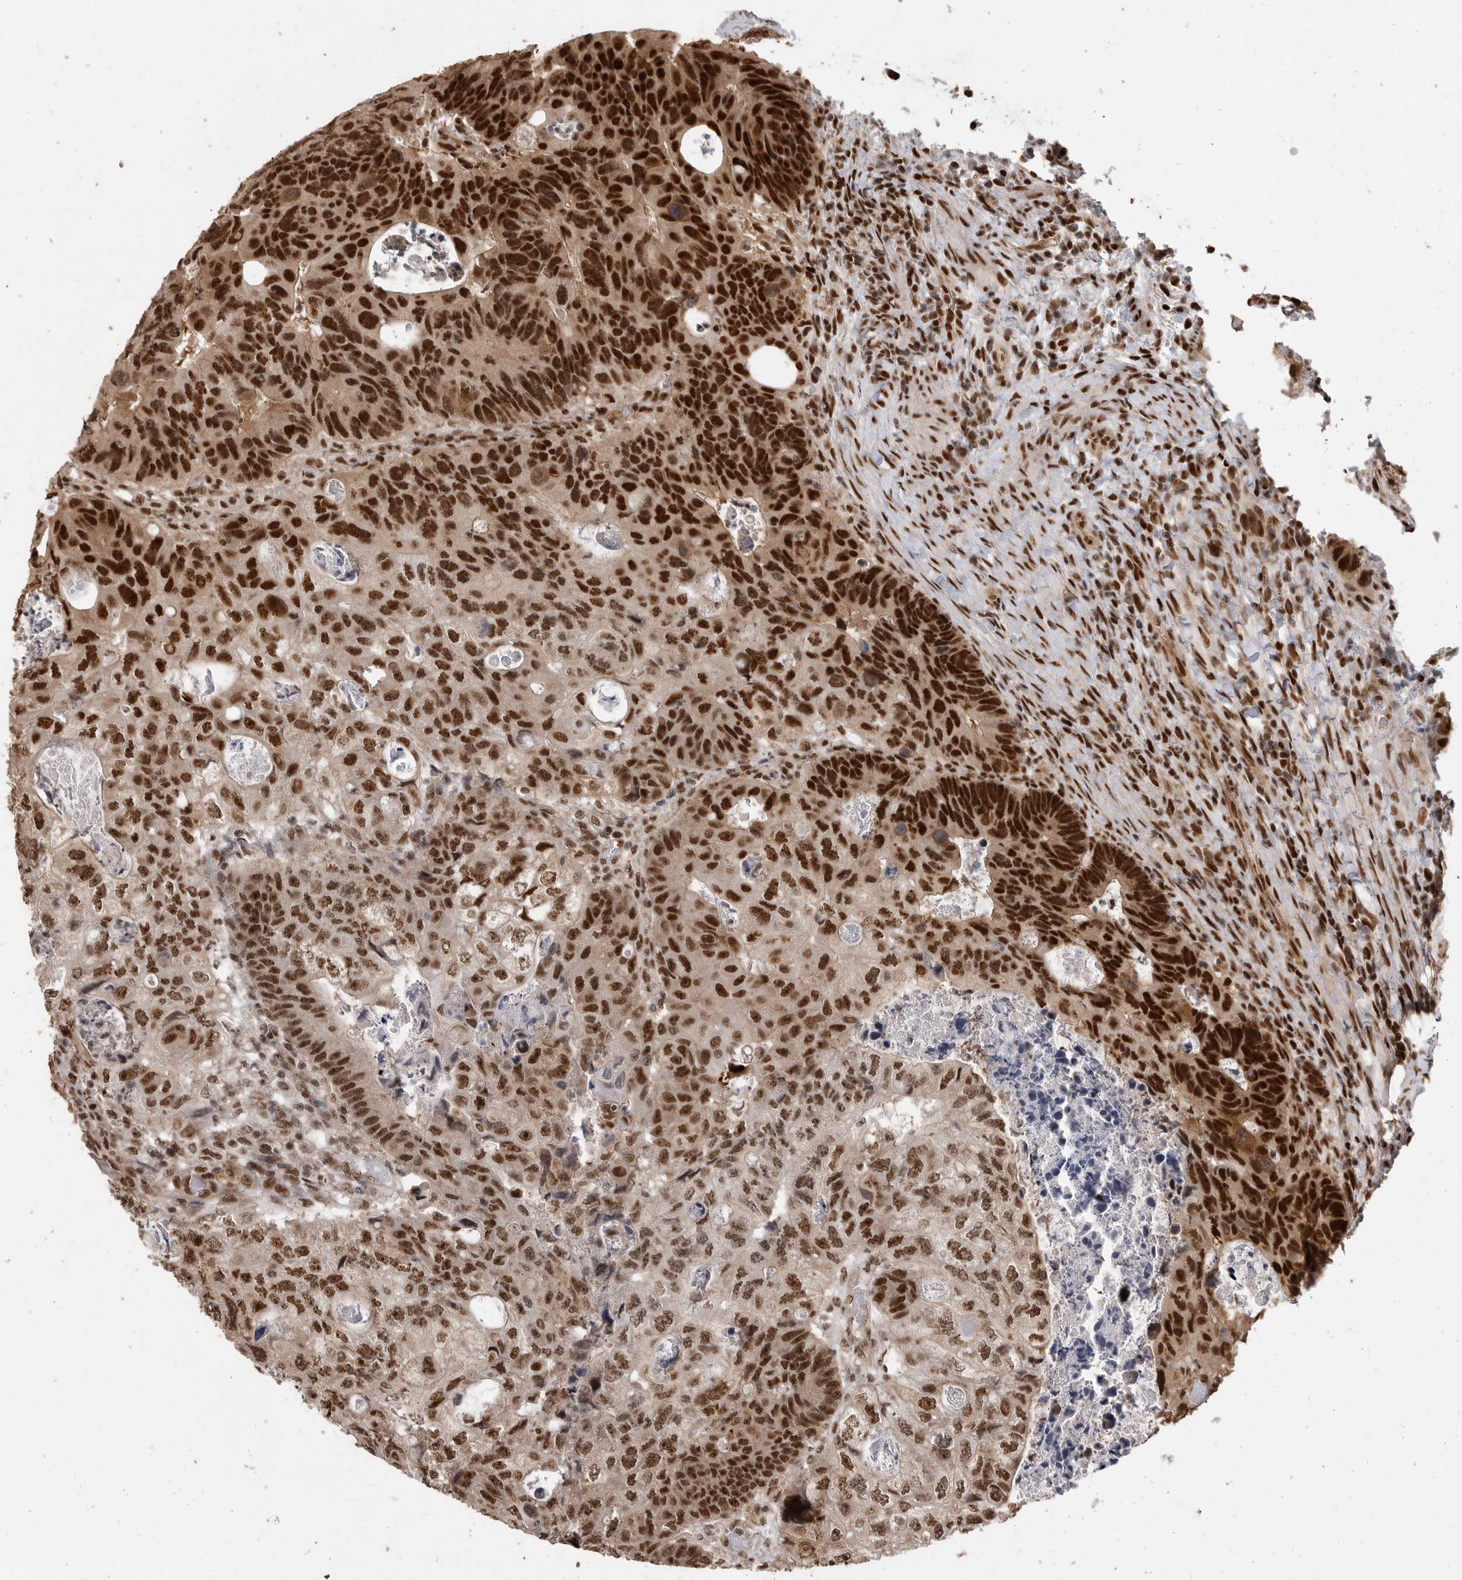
{"staining": {"intensity": "strong", "quantity": ">75%", "location": "nuclear"}, "tissue": "colorectal cancer", "cell_type": "Tumor cells", "image_type": "cancer", "snomed": [{"axis": "morphology", "description": "Adenocarcinoma, NOS"}, {"axis": "topography", "description": "Rectum"}], "caption": "Colorectal cancer (adenocarcinoma) tissue reveals strong nuclear positivity in approximately >75% of tumor cells", "gene": "PPP1R8", "patient": {"sex": "male", "age": 59}}